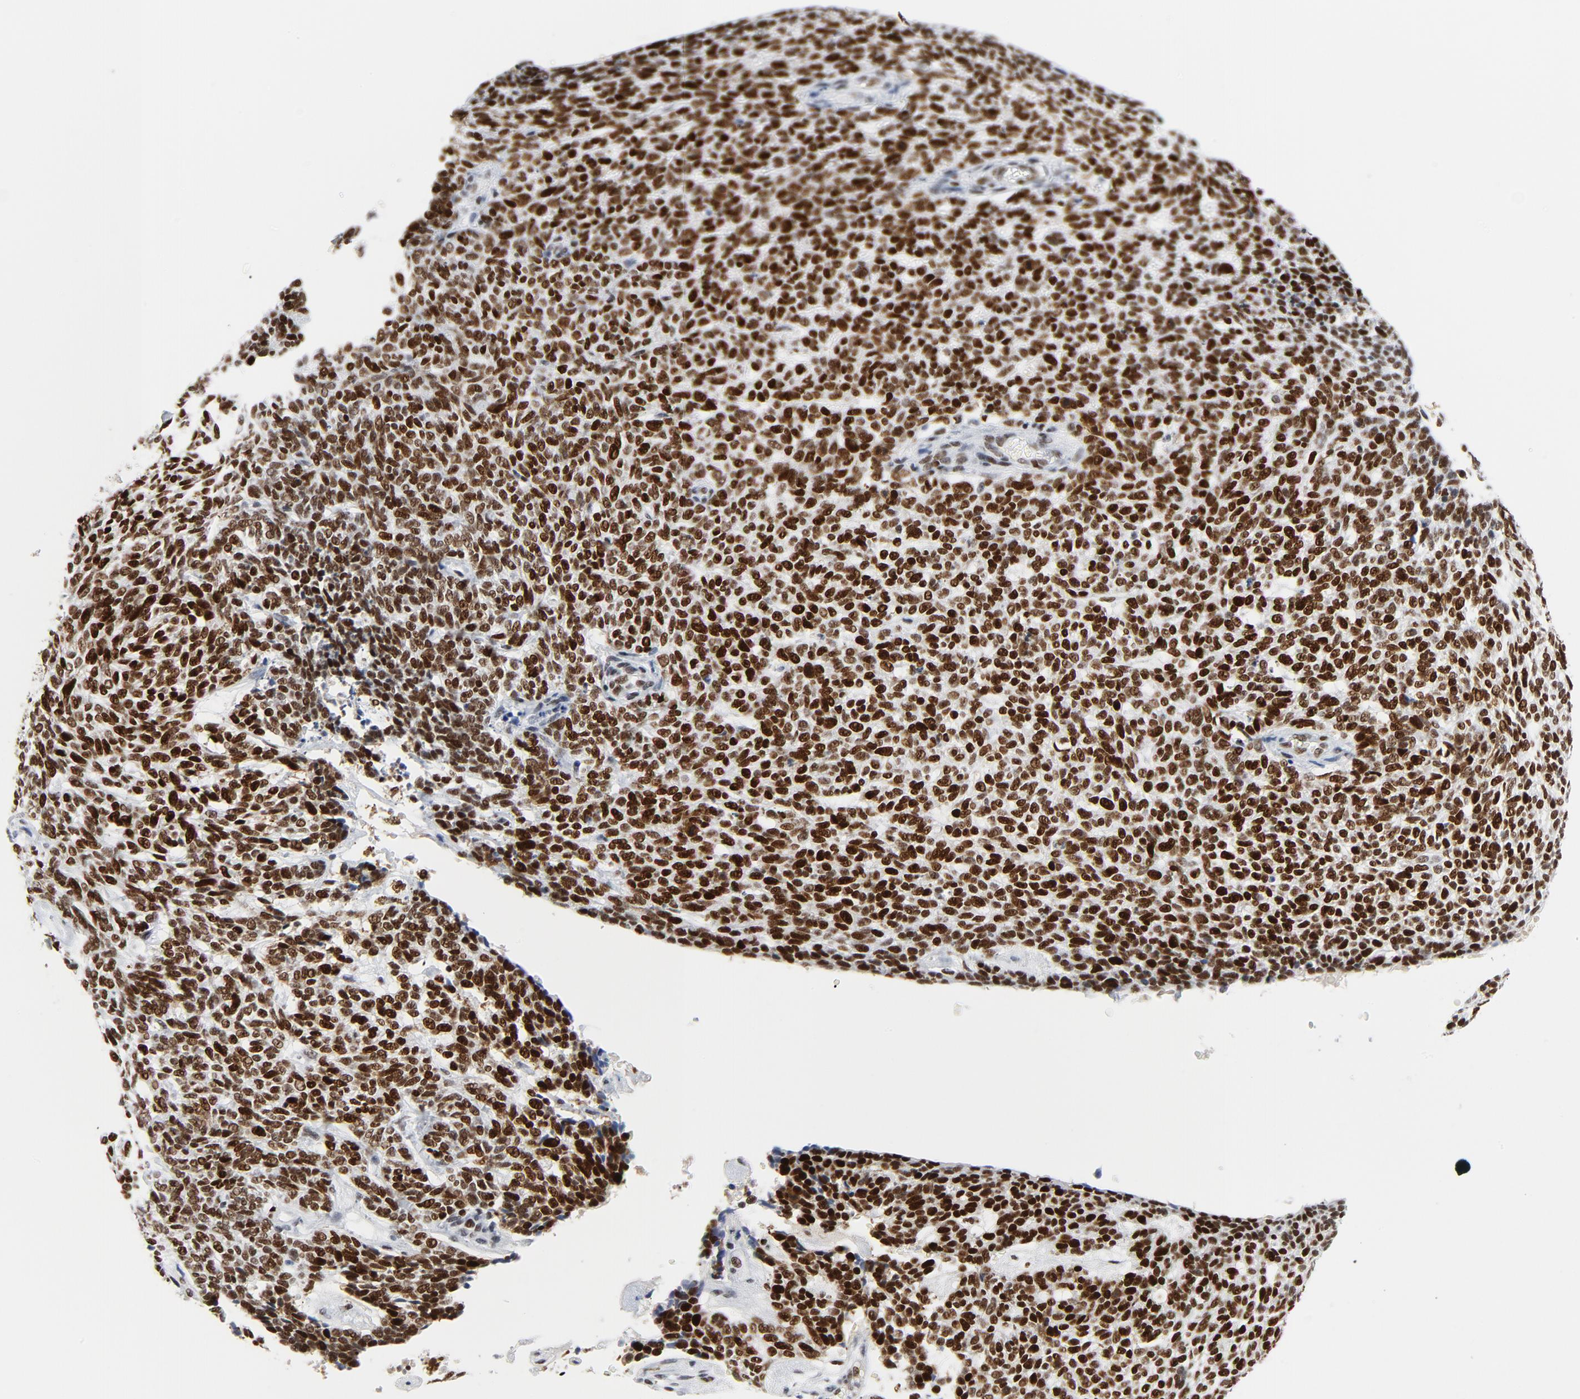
{"staining": {"intensity": "strong", "quantity": ">75%", "location": "nuclear"}, "tissue": "skin cancer", "cell_type": "Tumor cells", "image_type": "cancer", "snomed": [{"axis": "morphology", "description": "Normal tissue, NOS"}, {"axis": "morphology", "description": "Basal cell carcinoma"}, {"axis": "topography", "description": "Skin"}], "caption": "A micrograph showing strong nuclear positivity in about >75% of tumor cells in skin cancer, as visualized by brown immunohistochemical staining.", "gene": "POLD1", "patient": {"sex": "male", "age": 87}}